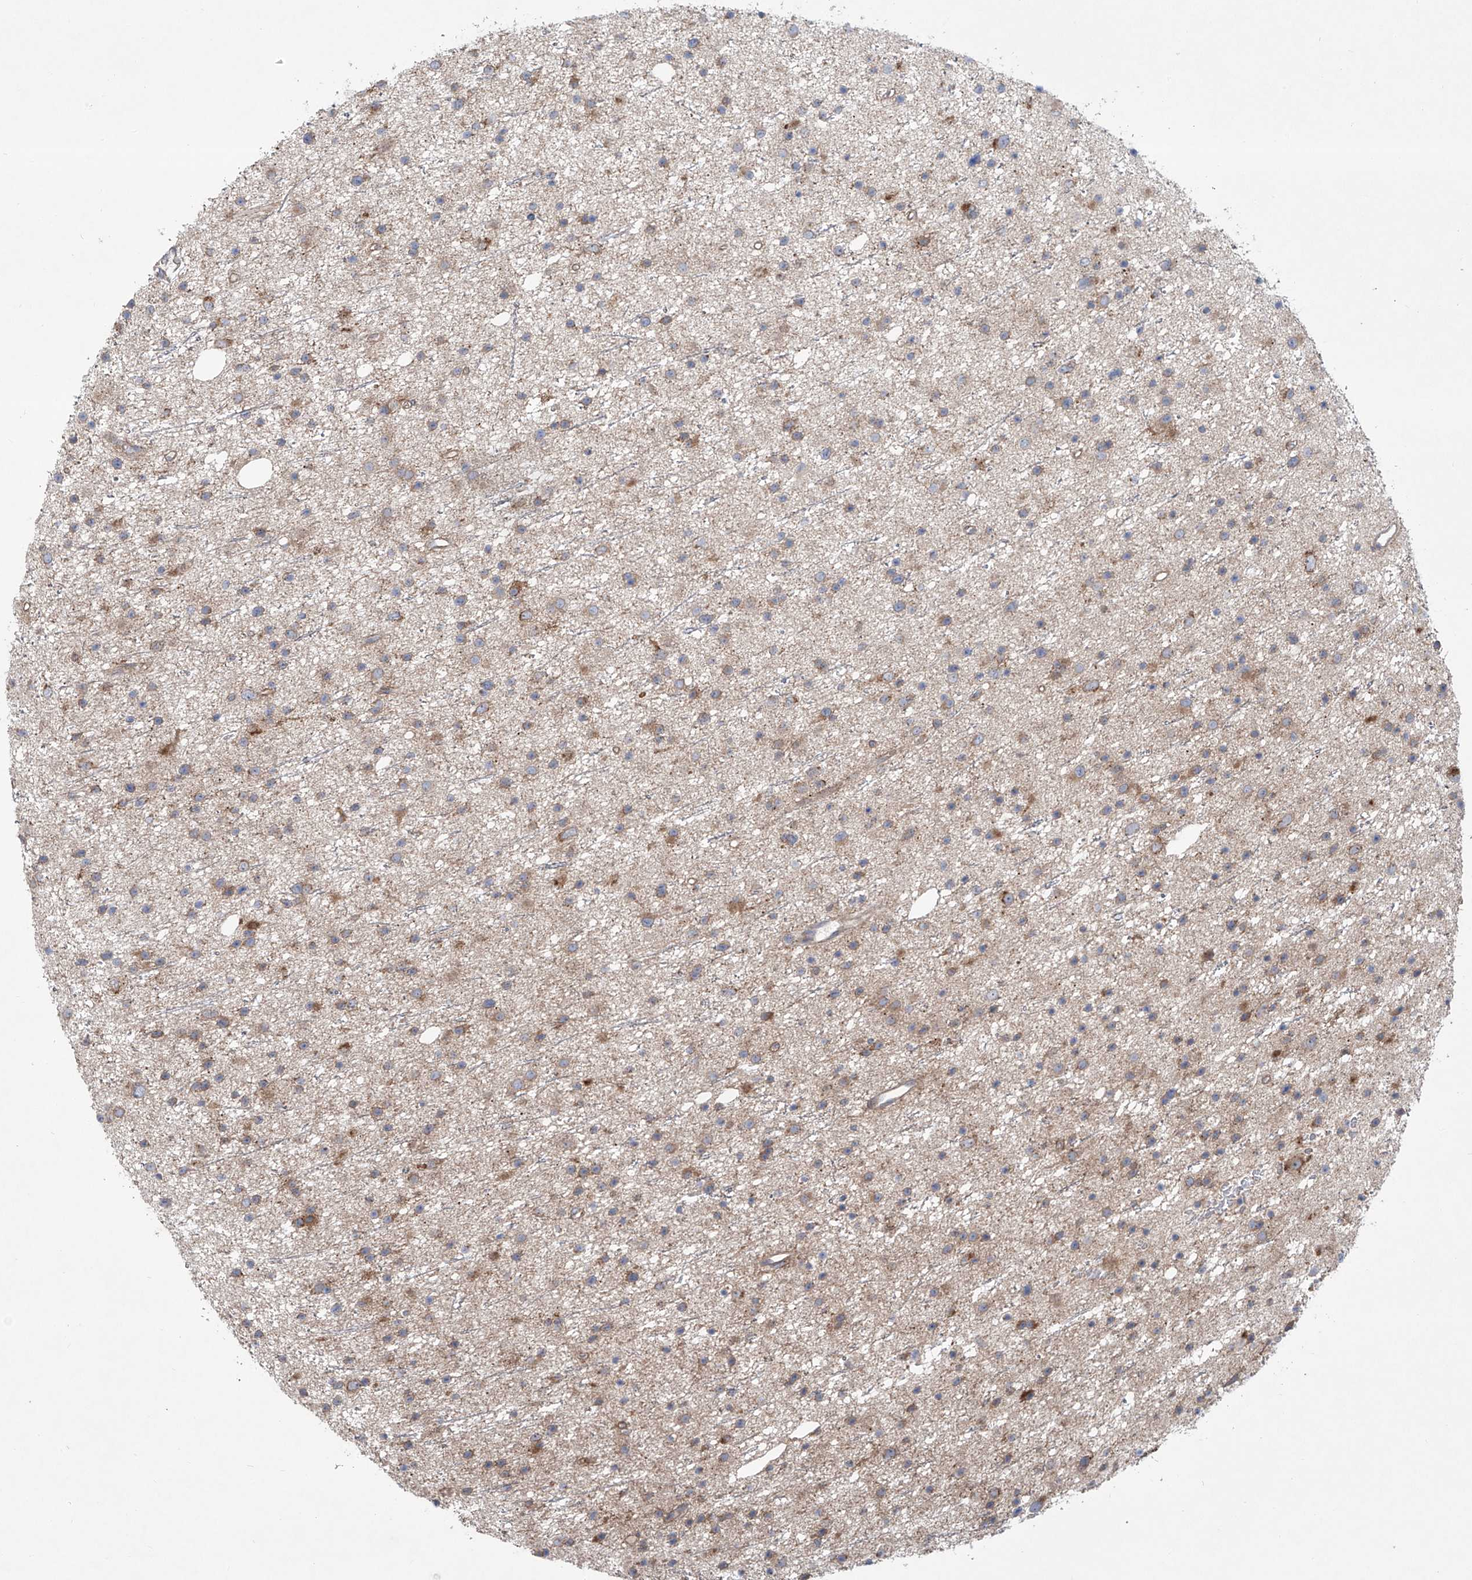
{"staining": {"intensity": "weak", "quantity": ">75%", "location": "cytoplasmic/membranous"}, "tissue": "glioma", "cell_type": "Tumor cells", "image_type": "cancer", "snomed": [{"axis": "morphology", "description": "Glioma, malignant, Low grade"}, {"axis": "topography", "description": "Cerebral cortex"}], "caption": "Immunohistochemical staining of malignant glioma (low-grade) reveals low levels of weak cytoplasmic/membranous protein positivity in about >75% of tumor cells. The staining was performed using DAB to visualize the protein expression in brown, while the nuclei were stained in blue with hematoxylin (Magnification: 20x).", "gene": "KLC4", "patient": {"sex": "female", "age": 39}}